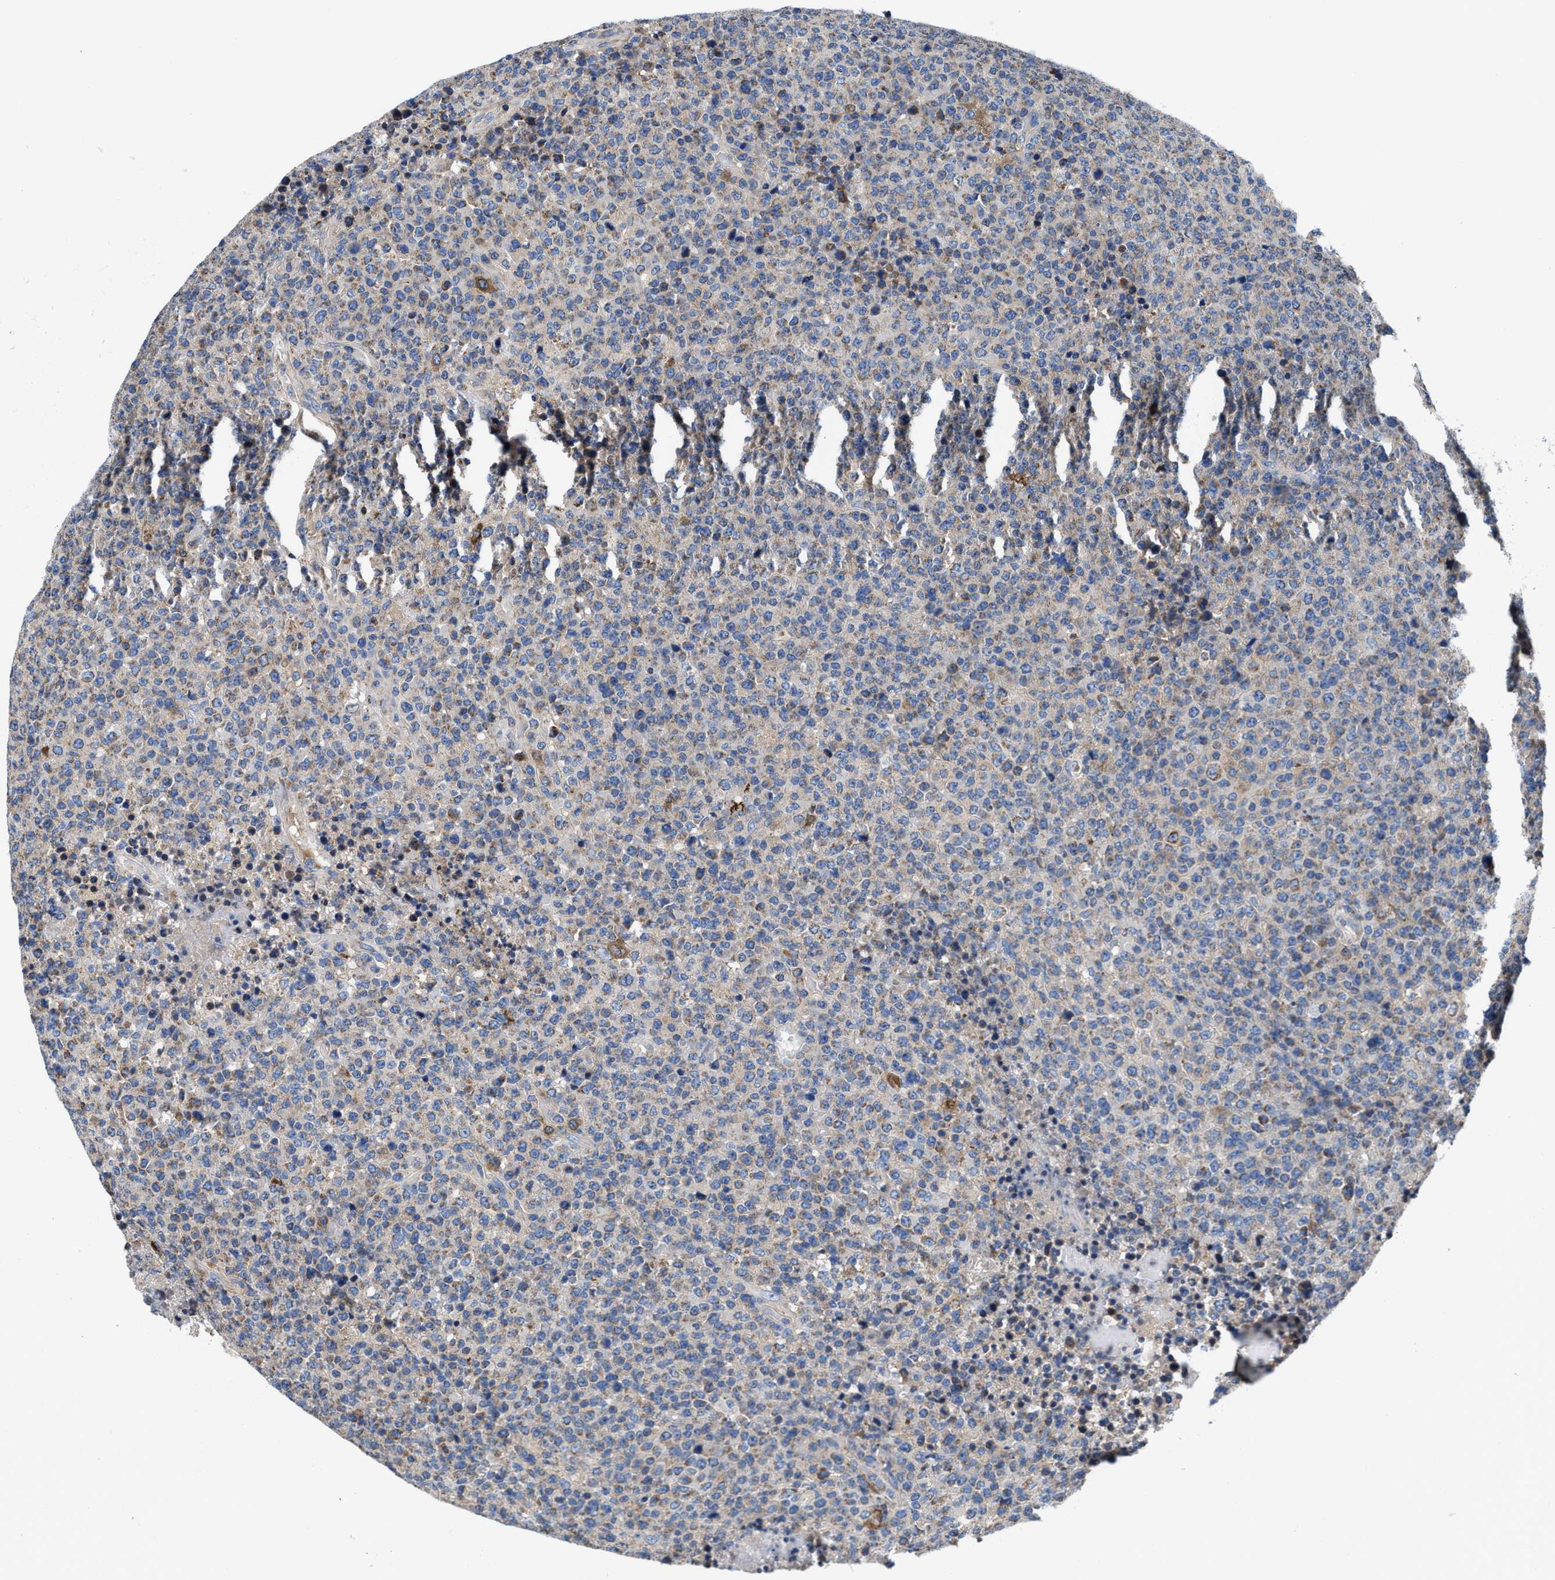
{"staining": {"intensity": "weak", "quantity": "25%-75%", "location": "cytoplasmic/membranous"}, "tissue": "lymphoma", "cell_type": "Tumor cells", "image_type": "cancer", "snomed": [{"axis": "morphology", "description": "Malignant lymphoma, non-Hodgkin's type, High grade"}, {"axis": "topography", "description": "Lymph node"}], "caption": "Immunohistochemical staining of human lymphoma shows weak cytoplasmic/membranous protein staining in approximately 25%-75% of tumor cells.", "gene": "TMEM30A", "patient": {"sex": "male", "age": 13}}